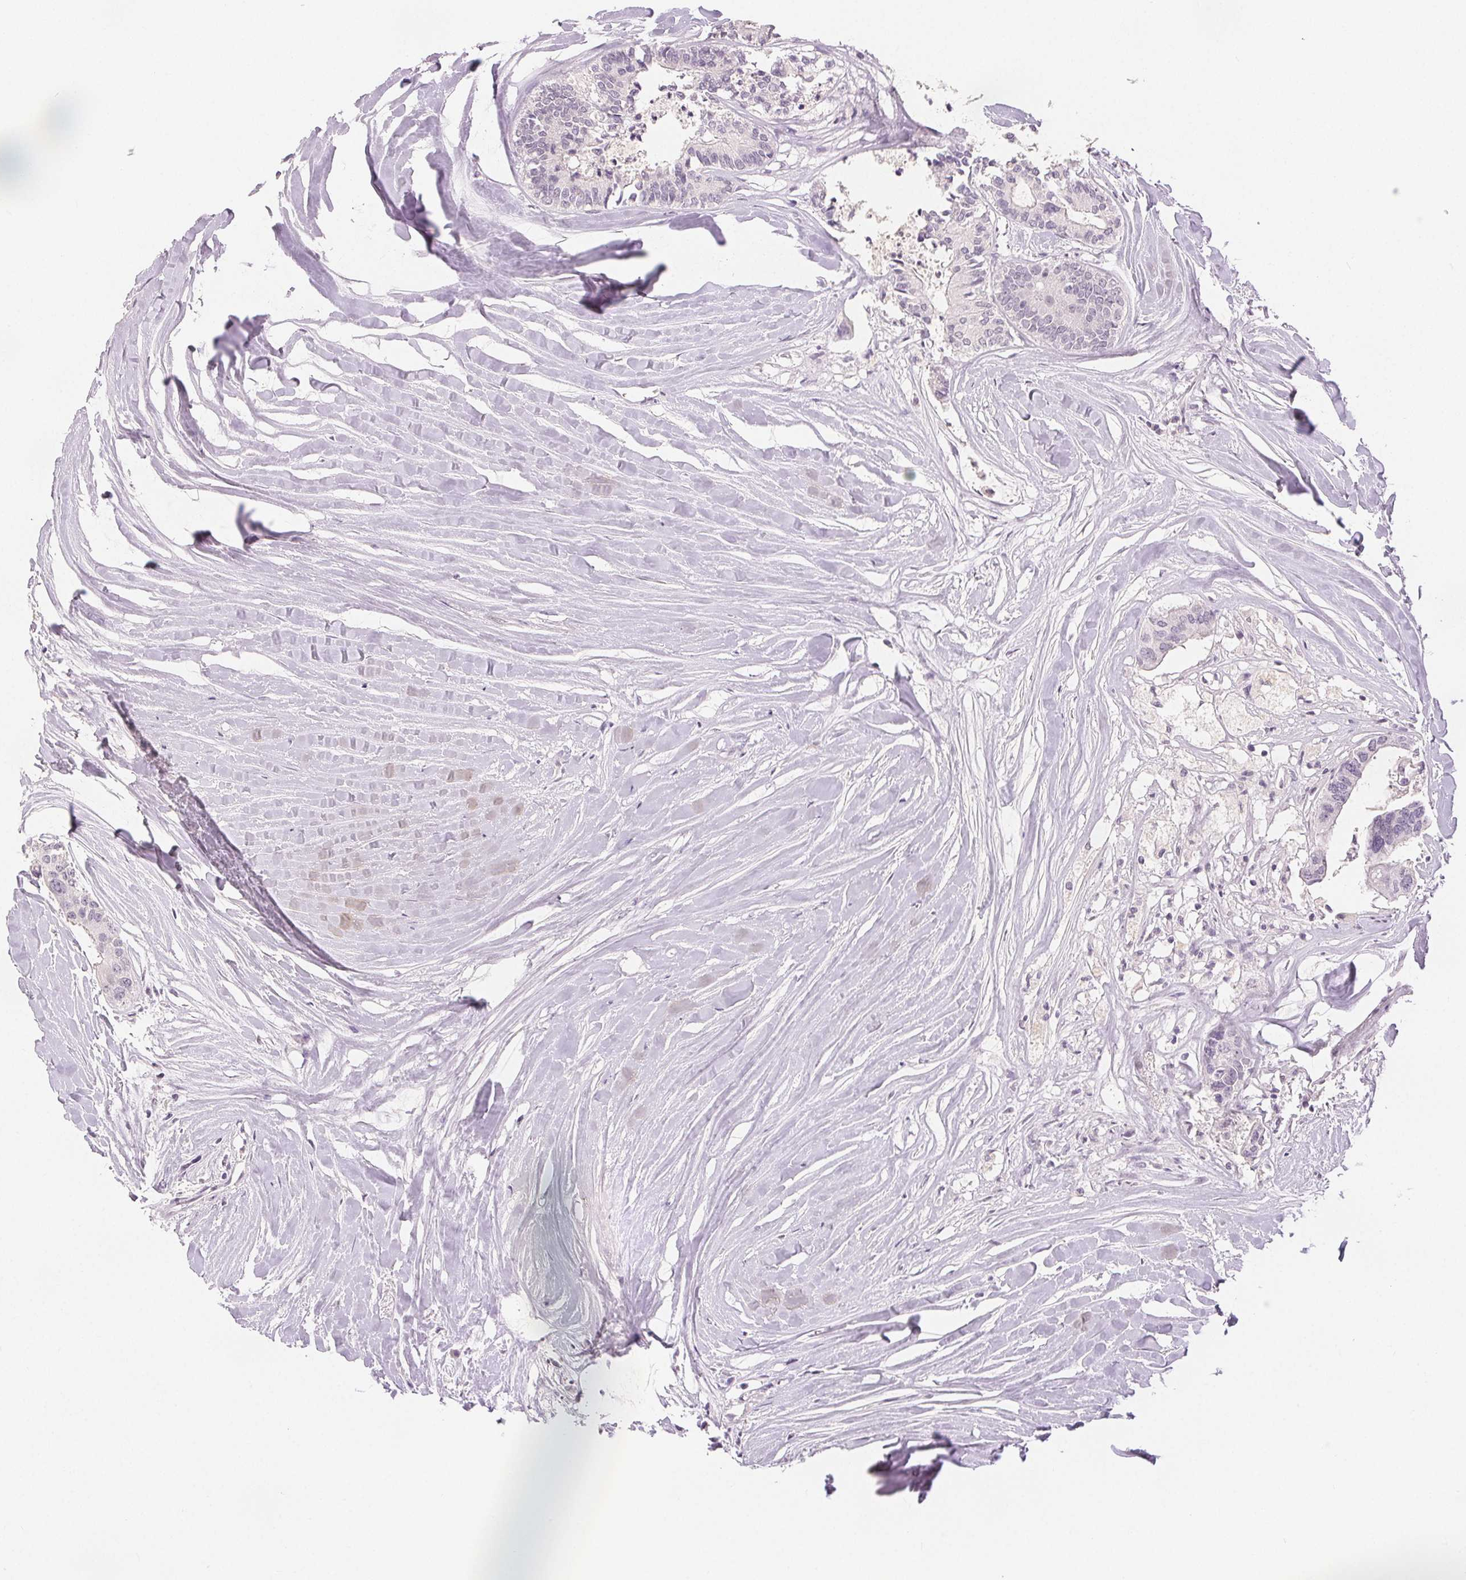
{"staining": {"intensity": "negative", "quantity": "none", "location": "none"}, "tissue": "colorectal cancer", "cell_type": "Tumor cells", "image_type": "cancer", "snomed": [{"axis": "morphology", "description": "Adenocarcinoma, NOS"}, {"axis": "topography", "description": "Colon"}, {"axis": "topography", "description": "Rectum"}], "caption": "Immunohistochemistry (IHC) photomicrograph of neoplastic tissue: human colorectal cancer stained with DAB (3,3'-diaminobenzidine) exhibits no significant protein staining in tumor cells.", "gene": "SLC27A5", "patient": {"sex": "male", "age": 57}}